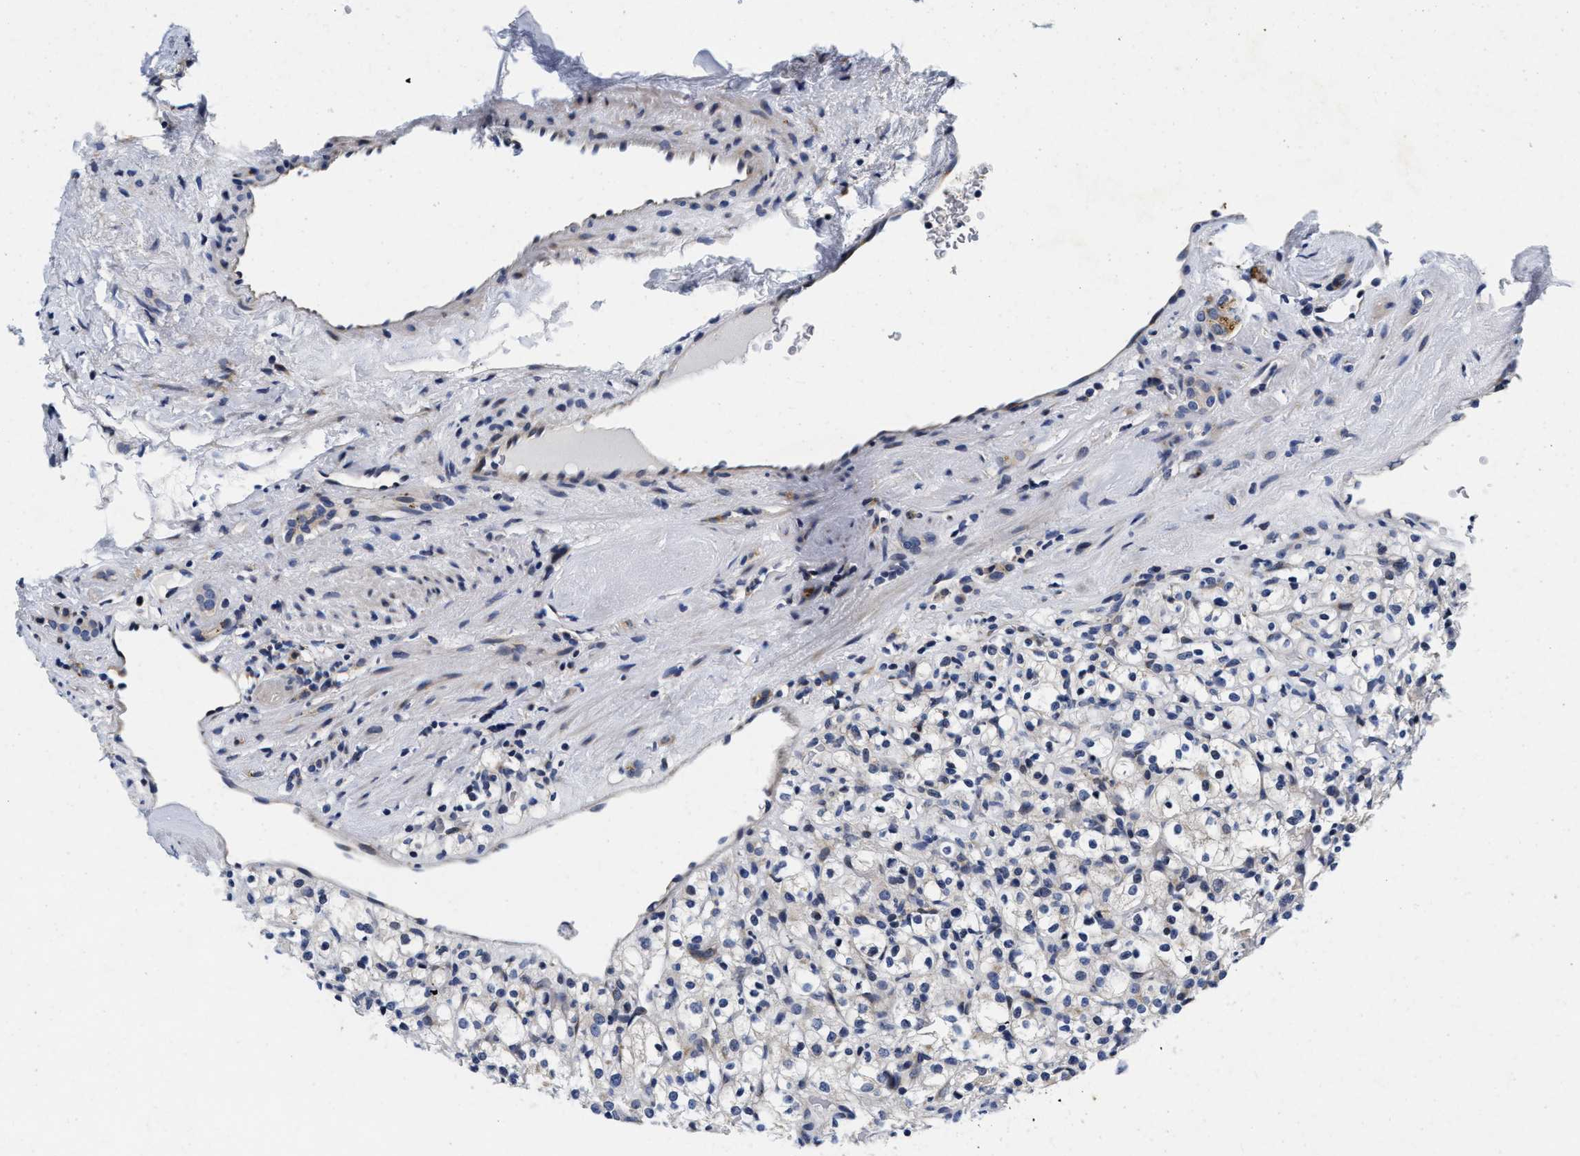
{"staining": {"intensity": "weak", "quantity": "<25%", "location": "cytoplasmic/membranous"}, "tissue": "renal cancer", "cell_type": "Tumor cells", "image_type": "cancer", "snomed": [{"axis": "morphology", "description": "Normal tissue, NOS"}, {"axis": "morphology", "description": "Adenocarcinoma, NOS"}, {"axis": "topography", "description": "Kidney"}], "caption": "The photomicrograph exhibits no significant expression in tumor cells of adenocarcinoma (renal).", "gene": "LAD1", "patient": {"sex": "female", "age": 72}}